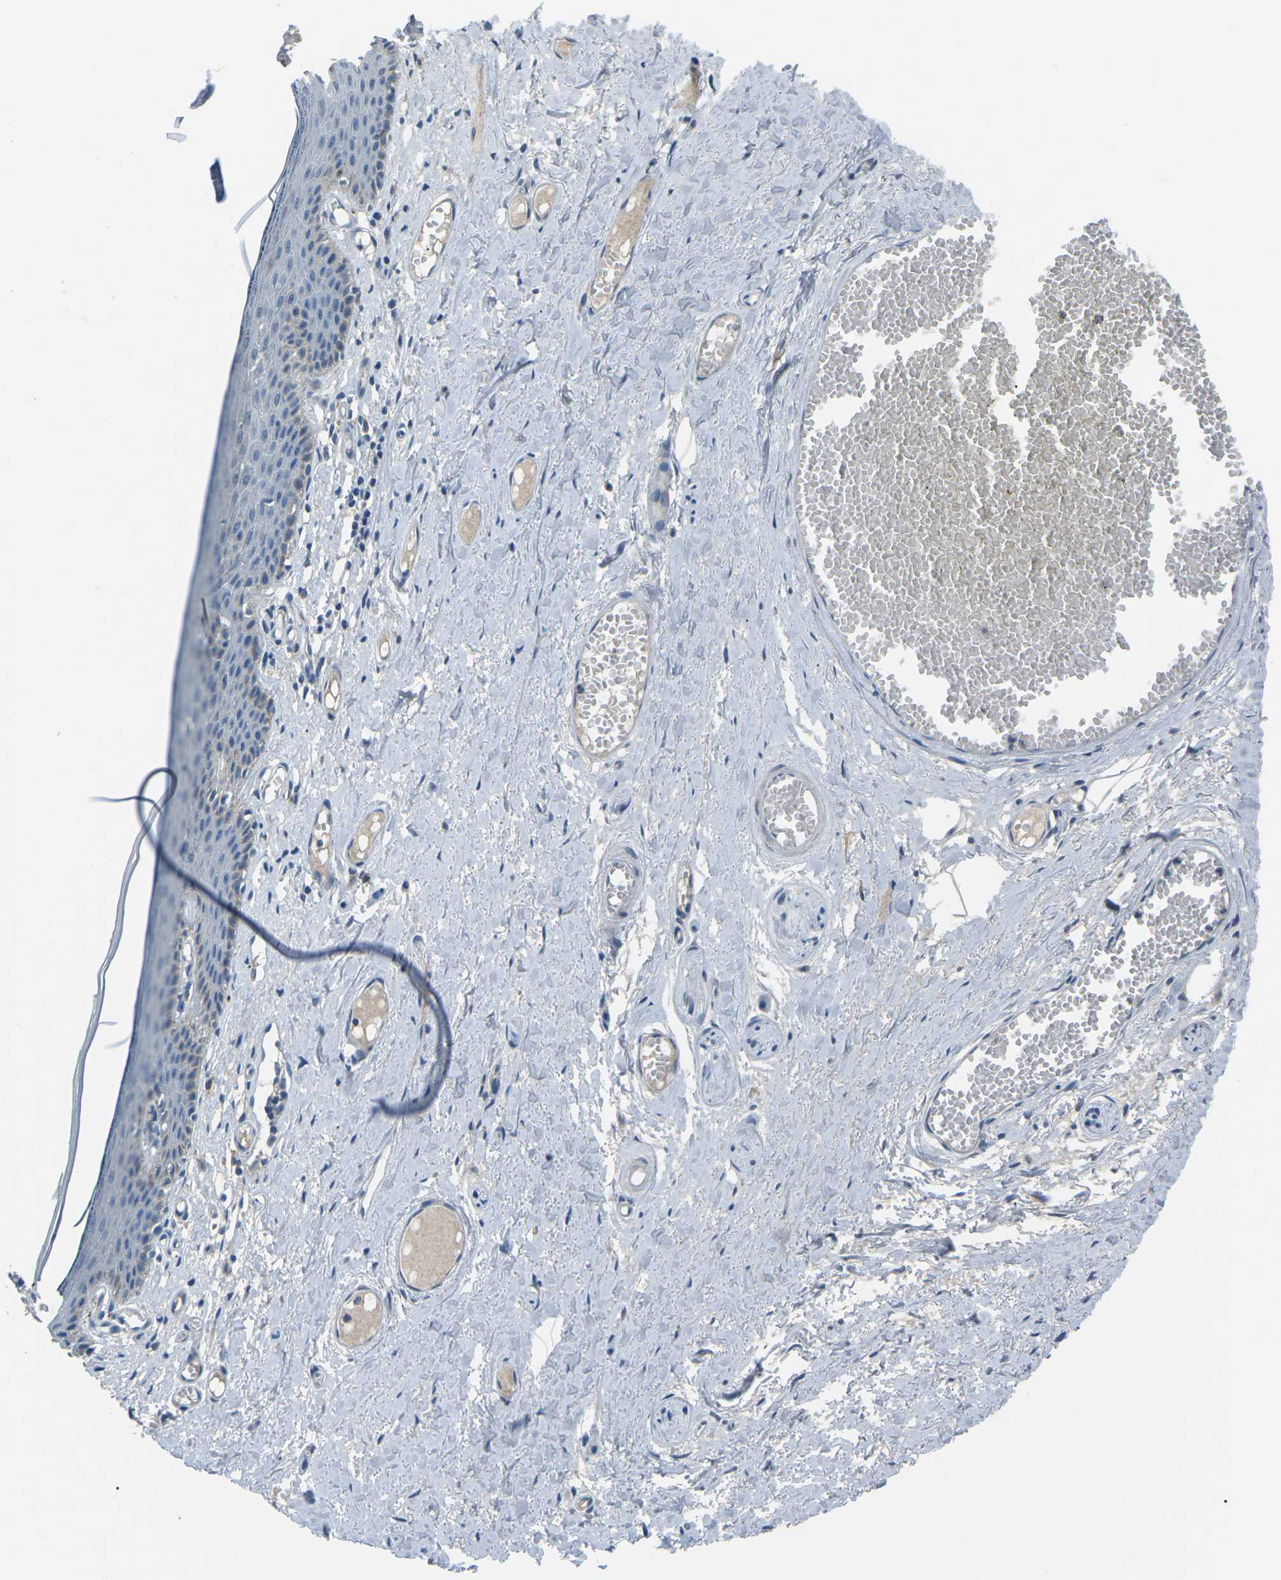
{"staining": {"intensity": "negative", "quantity": "none", "location": "none"}, "tissue": "skin", "cell_type": "Epidermal cells", "image_type": "normal", "snomed": [{"axis": "morphology", "description": "Normal tissue, NOS"}, {"axis": "topography", "description": "Adipose tissue"}, {"axis": "topography", "description": "Vascular tissue"}, {"axis": "topography", "description": "Anal"}, {"axis": "topography", "description": "Peripheral nerve tissue"}], "caption": "A high-resolution histopathology image shows immunohistochemistry staining of benign skin, which exhibits no significant positivity in epidermal cells.", "gene": "CD1D", "patient": {"sex": "female", "age": 54}}